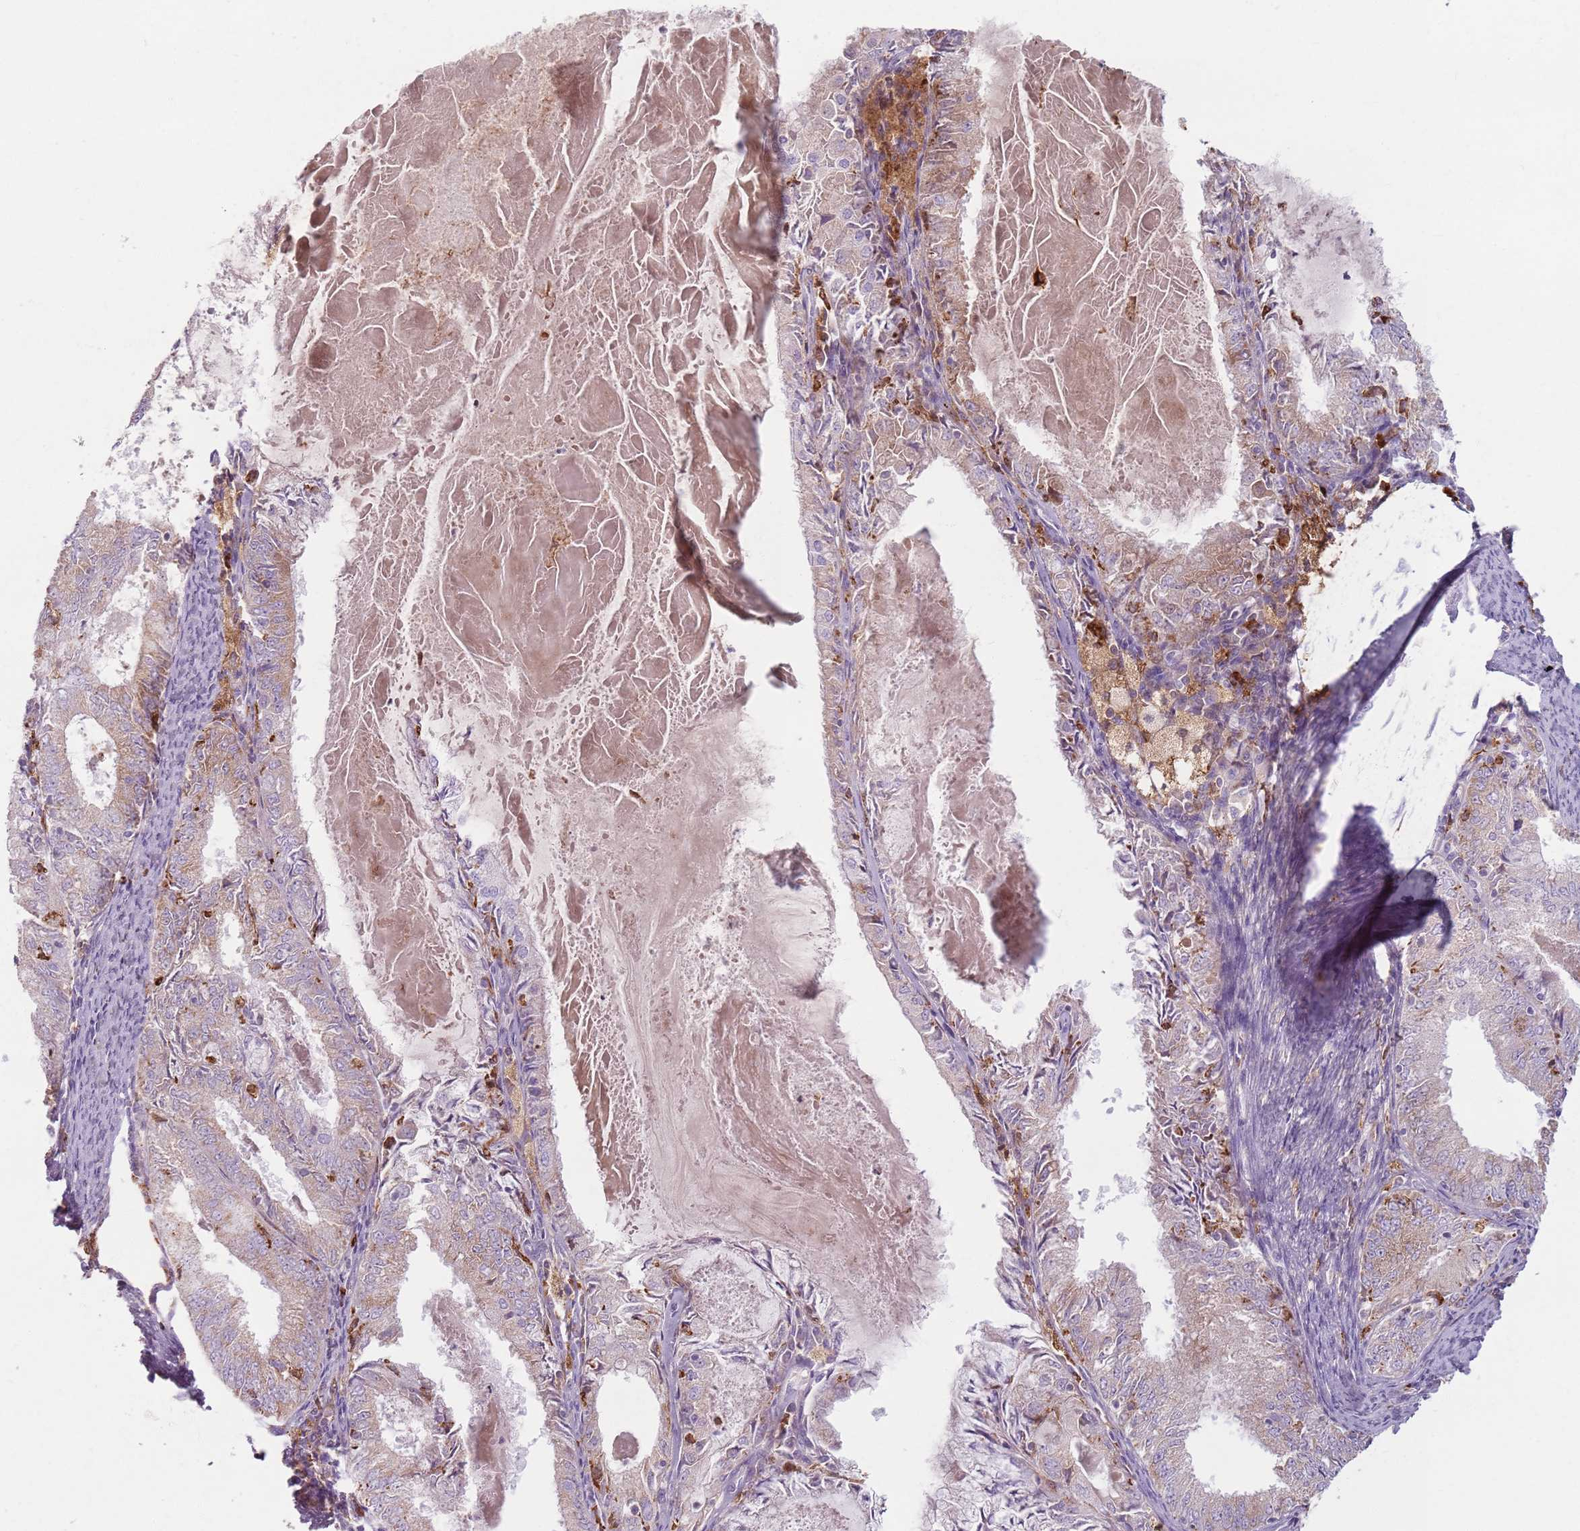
{"staining": {"intensity": "weak", "quantity": "25%-75%", "location": "cytoplasmic/membranous"}, "tissue": "endometrial cancer", "cell_type": "Tumor cells", "image_type": "cancer", "snomed": [{"axis": "morphology", "description": "Adenocarcinoma, NOS"}, {"axis": "topography", "description": "Endometrium"}], "caption": "DAB immunohistochemical staining of human adenocarcinoma (endometrial) shows weak cytoplasmic/membranous protein staining in approximately 25%-75% of tumor cells.", "gene": "COLGALT1", "patient": {"sex": "female", "age": 57}}